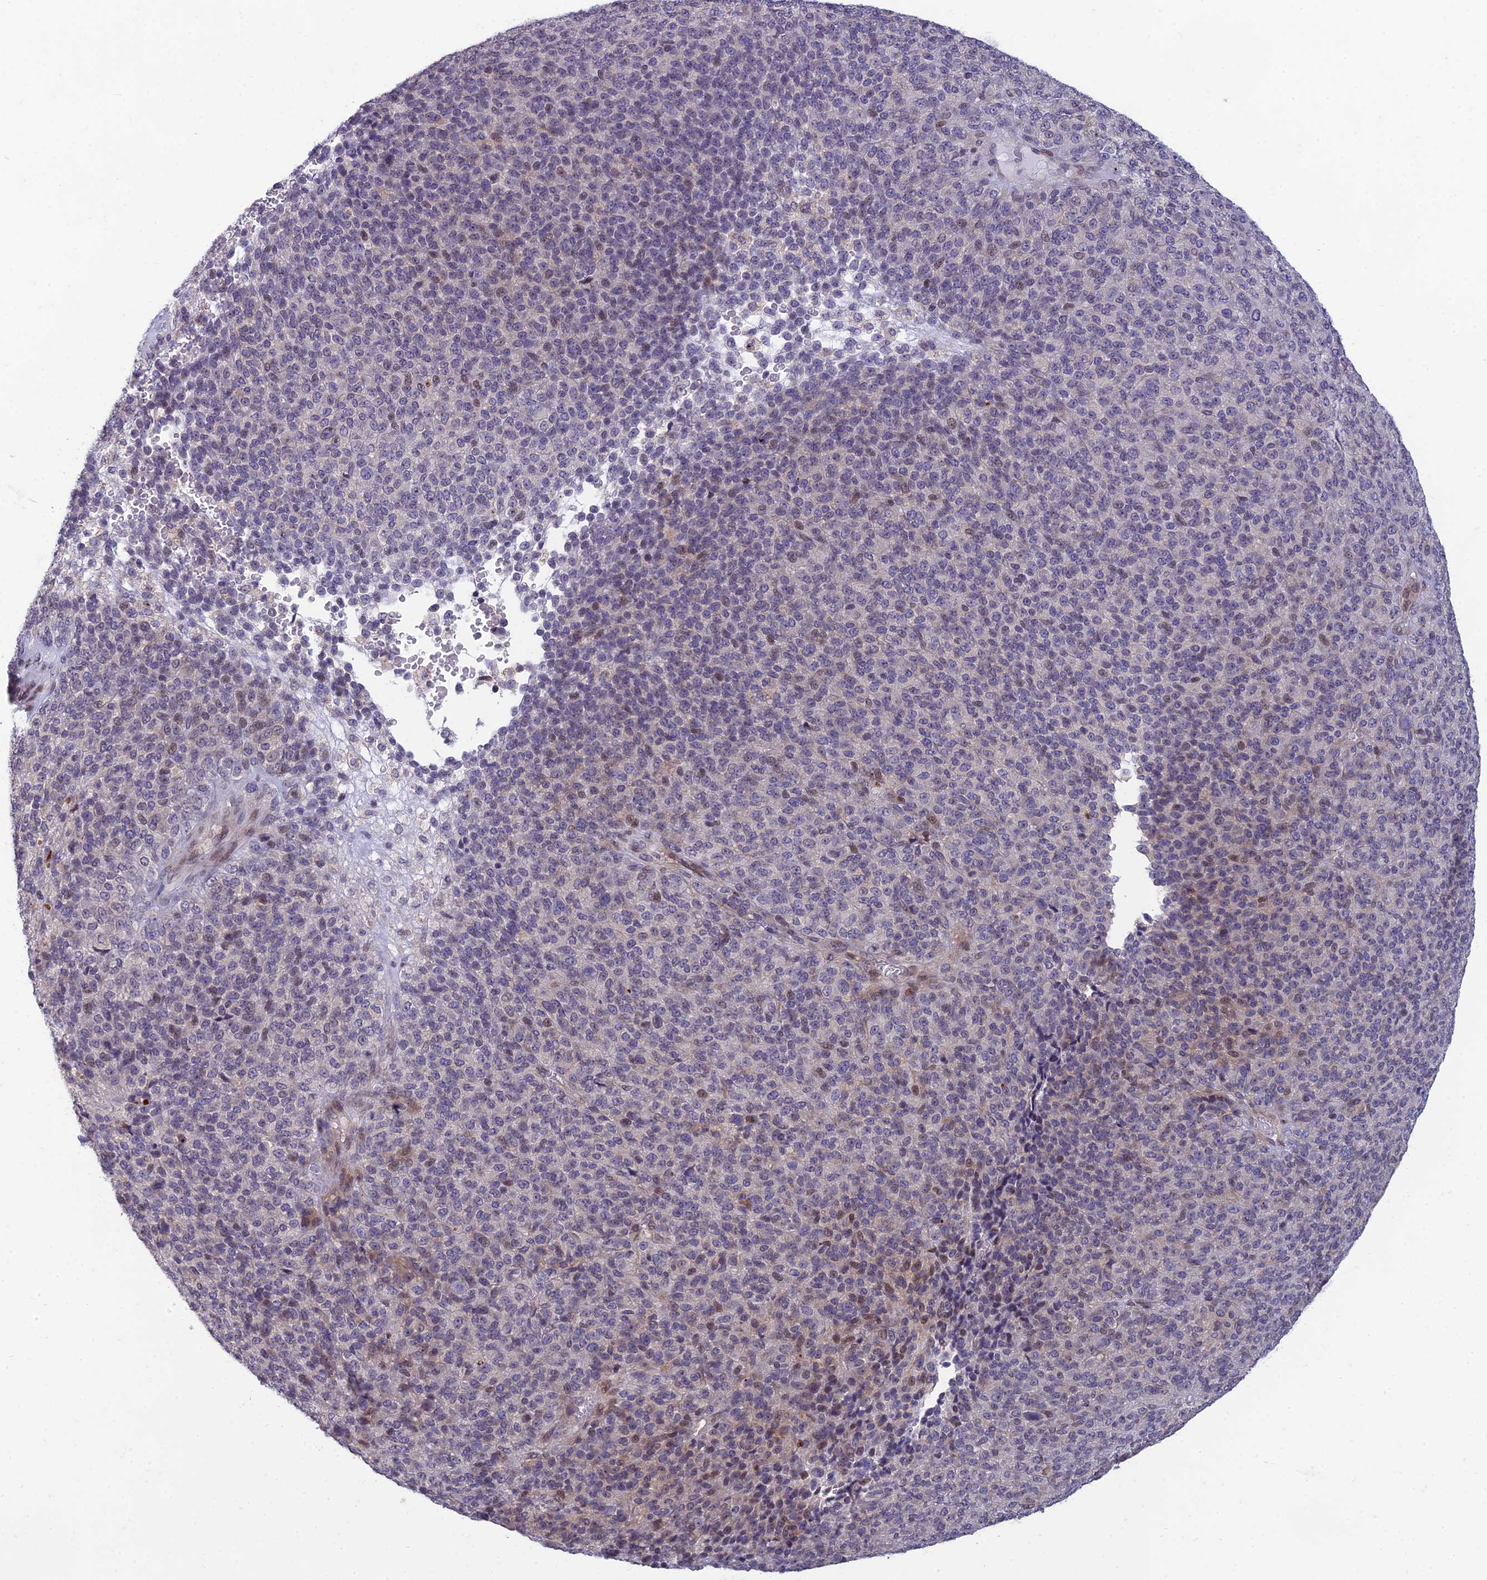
{"staining": {"intensity": "weak", "quantity": "<25%", "location": "nuclear"}, "tissue": "melanoma", "cell_type": "Tumor cells", "image_type": "cancer", "snomed": [{"axis": "morphology", "description": "Malignant melanoma, Metastatic site"}, {"axis": "topography", "description": "Brain"}], "caption": "Immunohistochemical staining of human melanoma reveals no significant positivity in tumor cells. Nuclei are stained in blue.", "gene": "DTX2", "patient": {"sex": "female", "age": 56}}